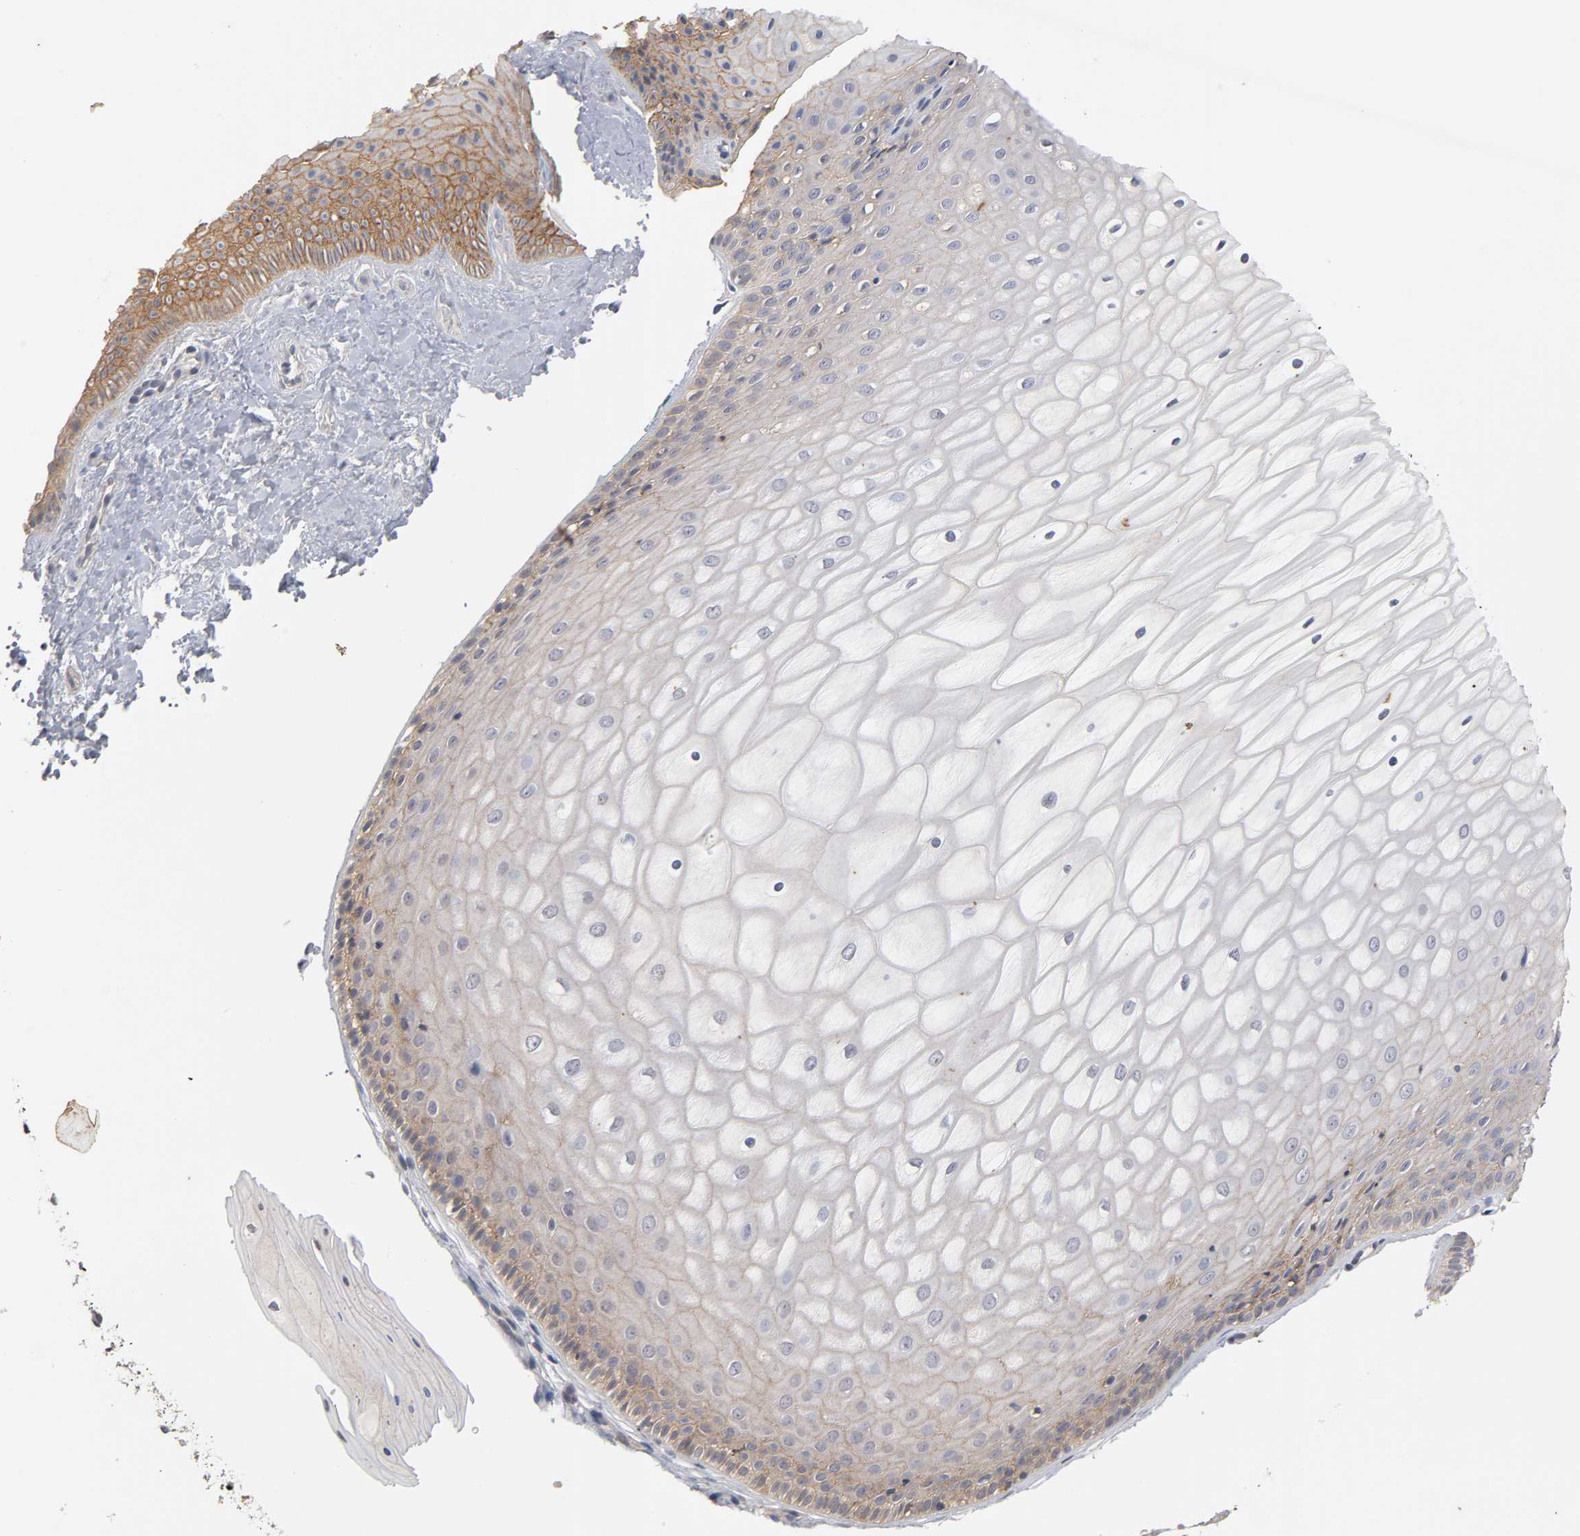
{"staining": {"intensity": "weak", "quantity": ">75%", "location": "cytoplasmic/membranous"}, "tissue": "cervix", "cell_type": "Glandular cells", "image_type": "normal", "snomed": [{"axis": "morphology", "description": "Normal tissue, NOS"}, {"axis": "topography", "description": "Cervix"}], "caption": "Normal cervix shows weak cytoplasmic/membranous positivity in about >75% of glandular cells, visualized by immunohistochemistry.", "gene": "CXADR", "patient": {"sex": "female", "age": 55}}